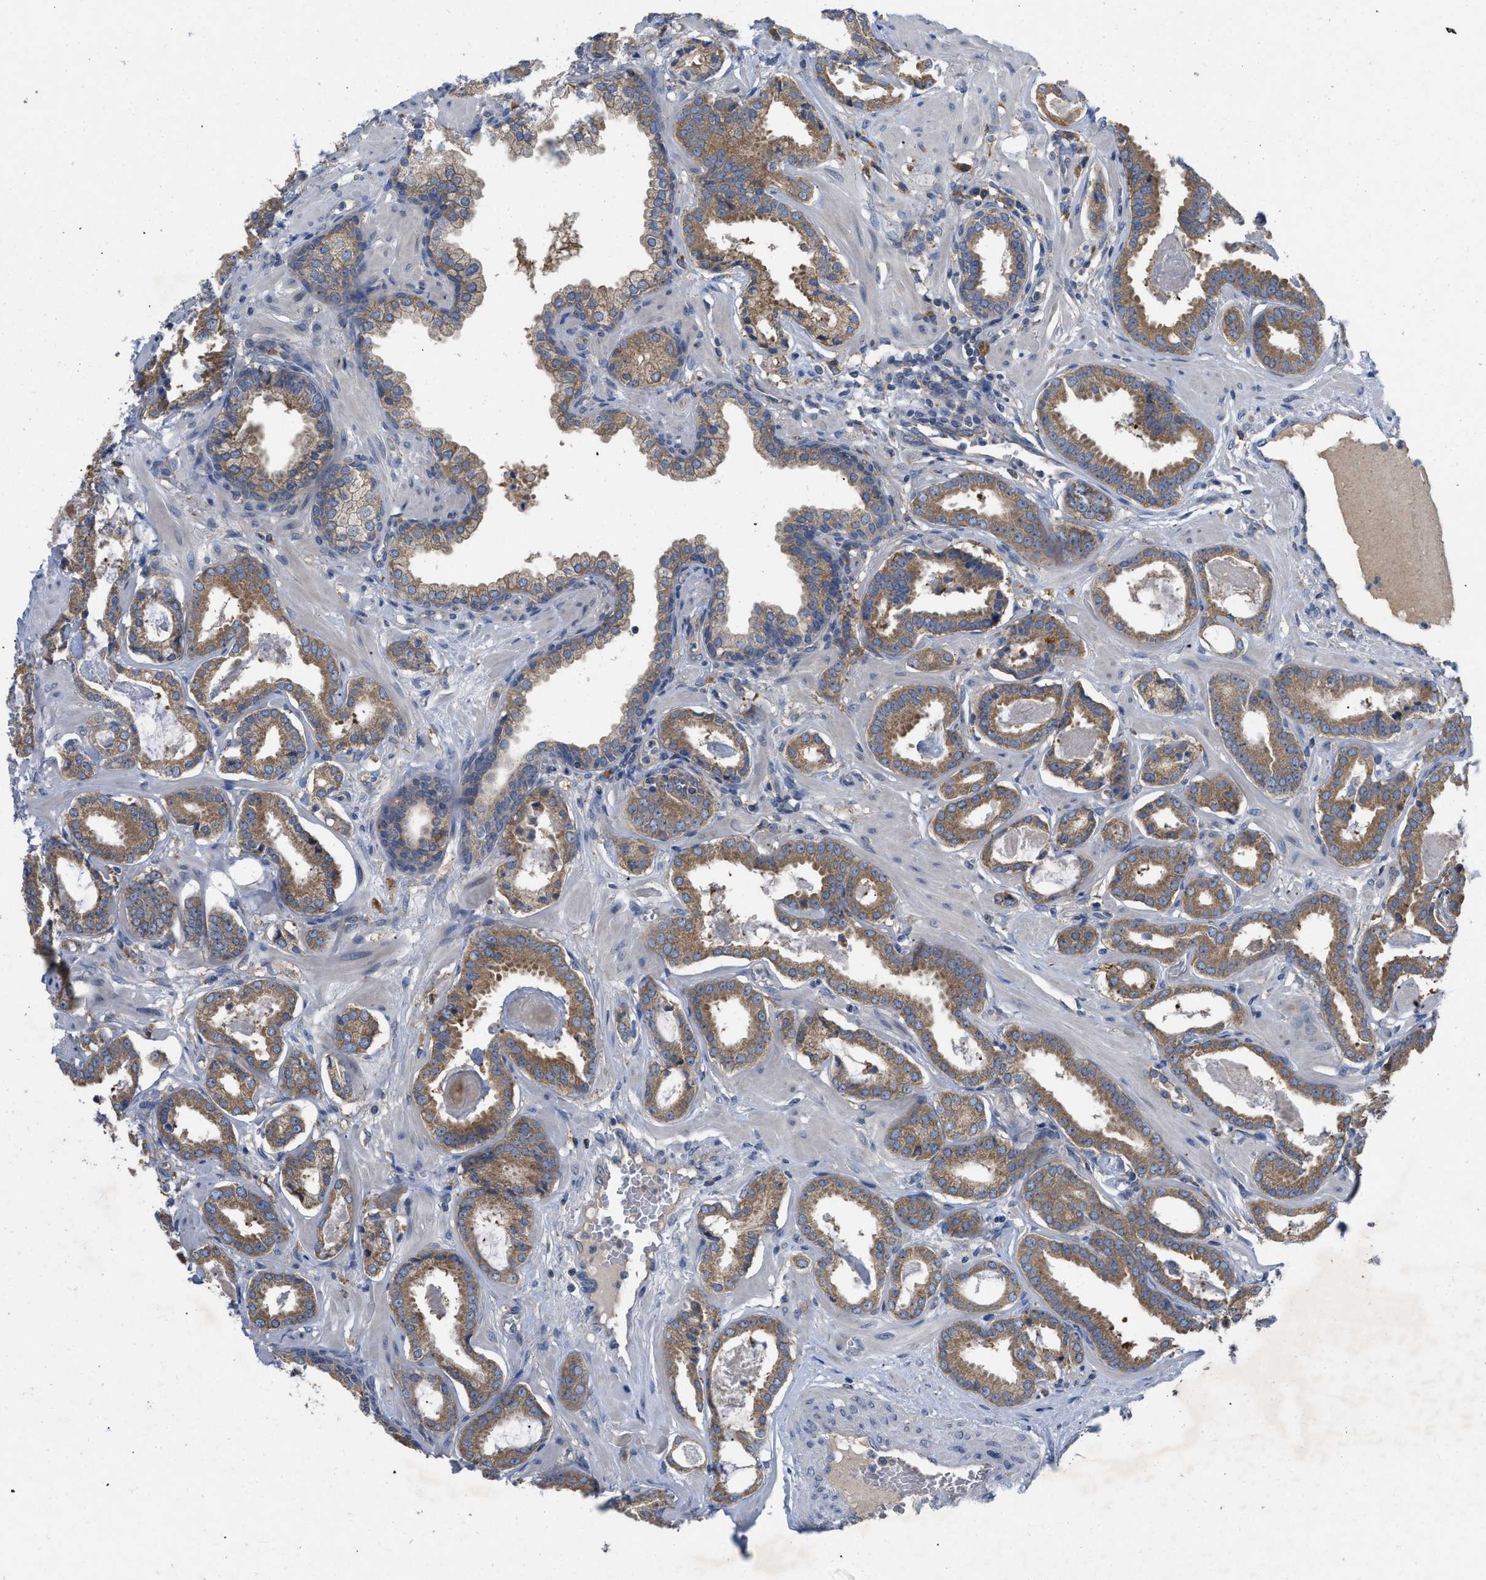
{"staining": {"intensity": "moderate", "quantity": ">75%", "location": "cytoplasmic/membranous"}, "tissue": "prostate cancer", "cell_type": "Tumor cells", "image_type": "cancer", "snomed": [{"axis": "morphology", "description": "Adenocarcinoma, Low grade"}, {"axis": "topography", "description": "Prostate"}], "caption": "Prostate cancer (low-grade adenocarcinoma) stained for a protein (brown) reveals moderate cytoplasmic/membranous positive staining in about >75% of tumor cells.", "gene": "TMEM131", "patient": {"sex": "male", "age": 53}}